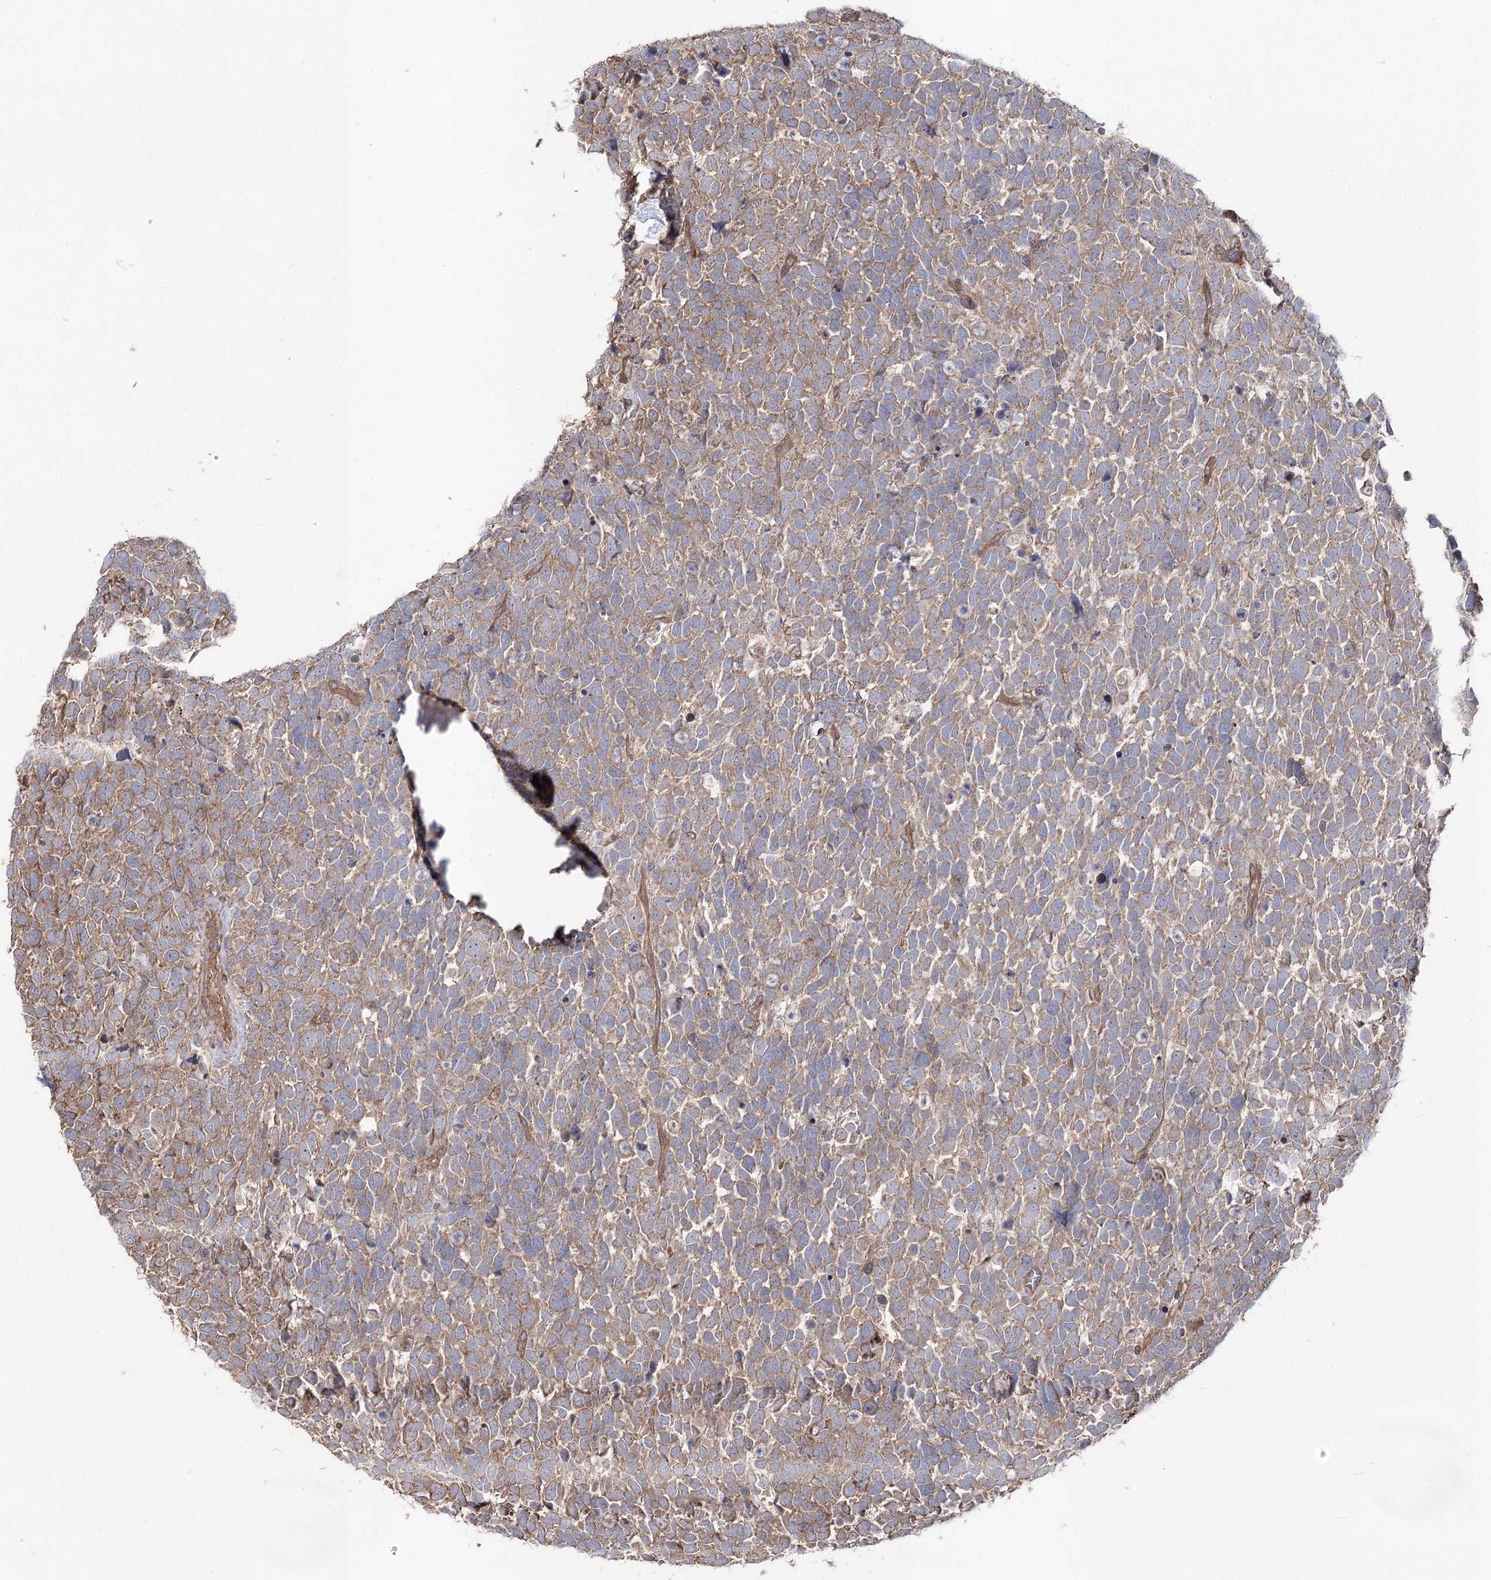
{"staining": {"intensity": "moderate", "quantity": ">75%", "location": "cytoplasmic/membranous"}, "tissue": "urothelial cancer", "cell_type": "Tumor cells", "image_type": "cancer", "snomed": [{"axis": "morphology", "description": "Urothelial carcinoma, High grade"}, {"axis": "topography", "description": "Urinary bladder"}], "caption": "There is medium levels of moderate cytoplasmic/membranous expression in tumor cells of urothelial cancer, as demonstrated by immunohistochemical staining (brown color).", "gene": "LARS2", "patient": {"sex": "female", "age": 82}}